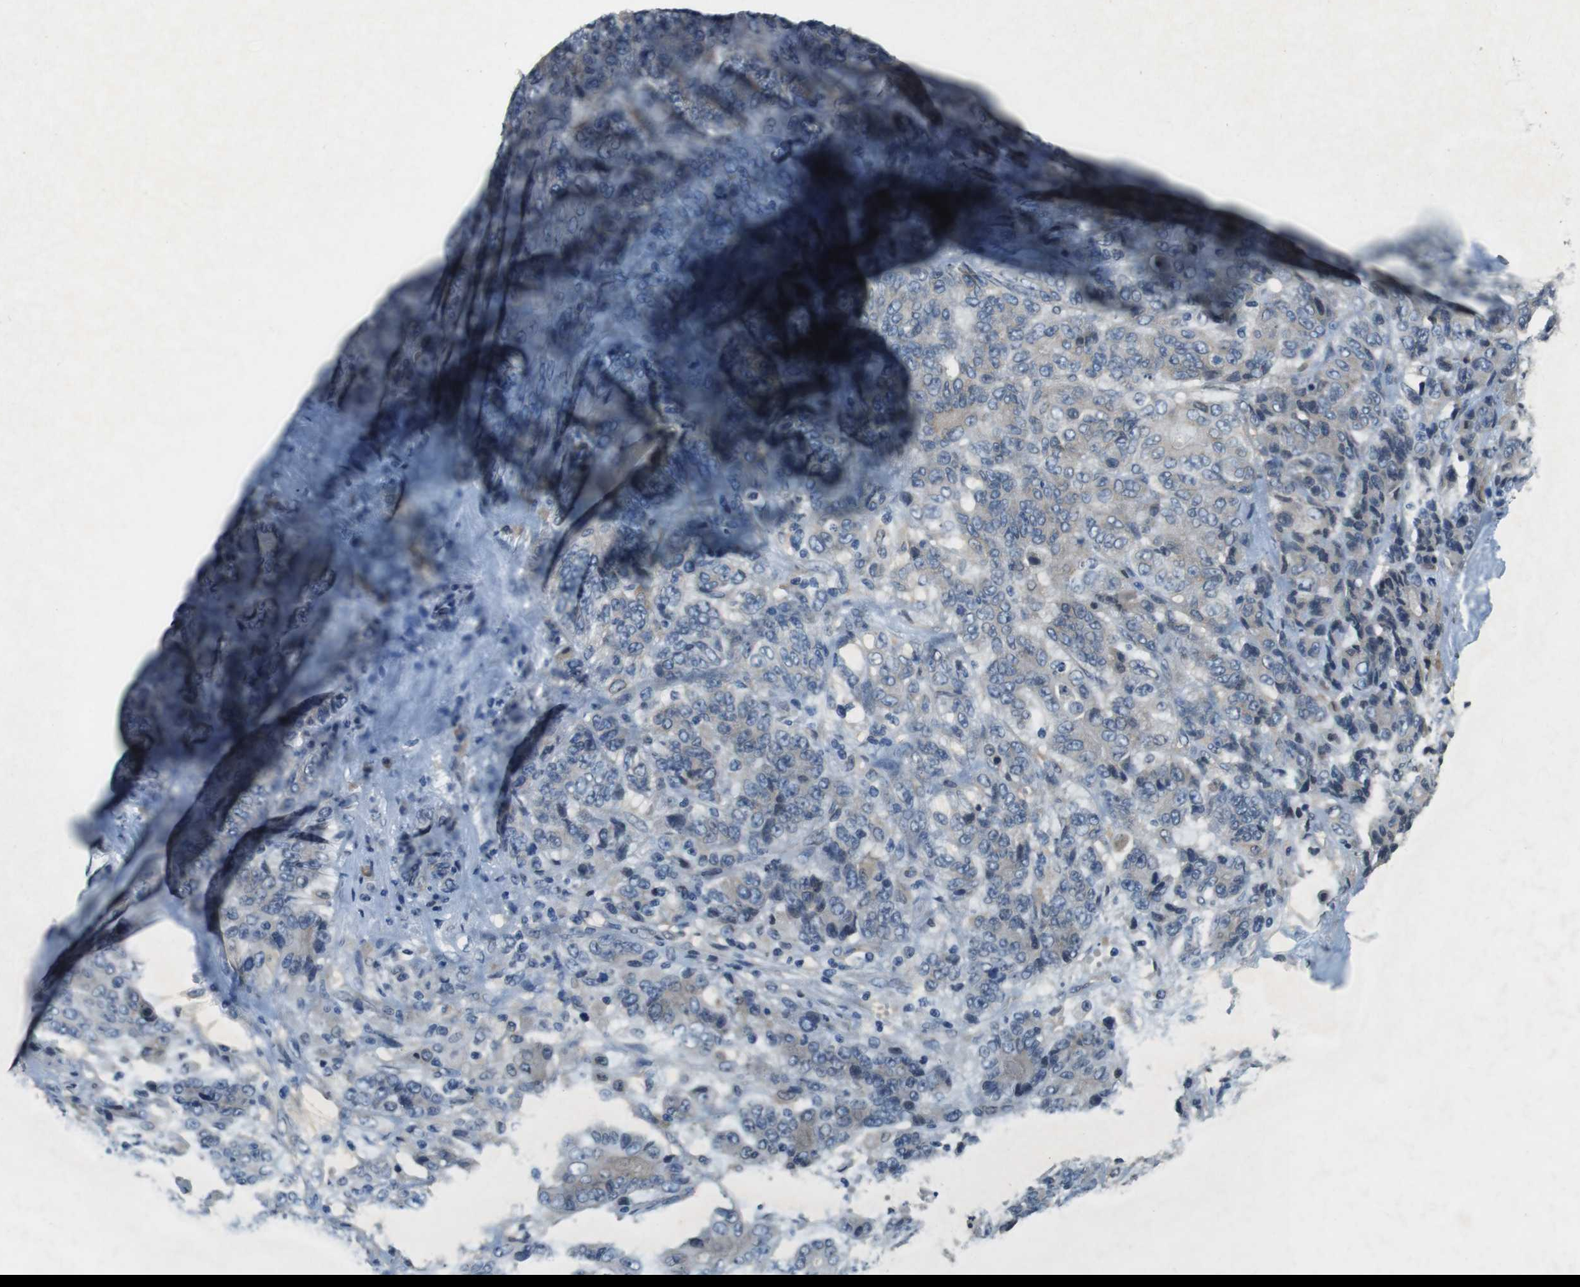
{"staining": {"intensity": "weak", "quantity": "<25%", "location": "cytoplasmic/membranous"}, "tissue": "stomach cancer", "cell_type": "Tumor cells", "image_type": "cancer", "snomed": [{"axis": "morphology", "description": "Adenocarcinoma, NOS"}, {"axis": "topography", "description": "Stomach"}], "caption": "An image of stomach adenocarcinoma stained for a protein demonstrates no brown staining in tumor cells.", "gene": "CD163L1", "patient": {"sex": "female", "age": 73}}